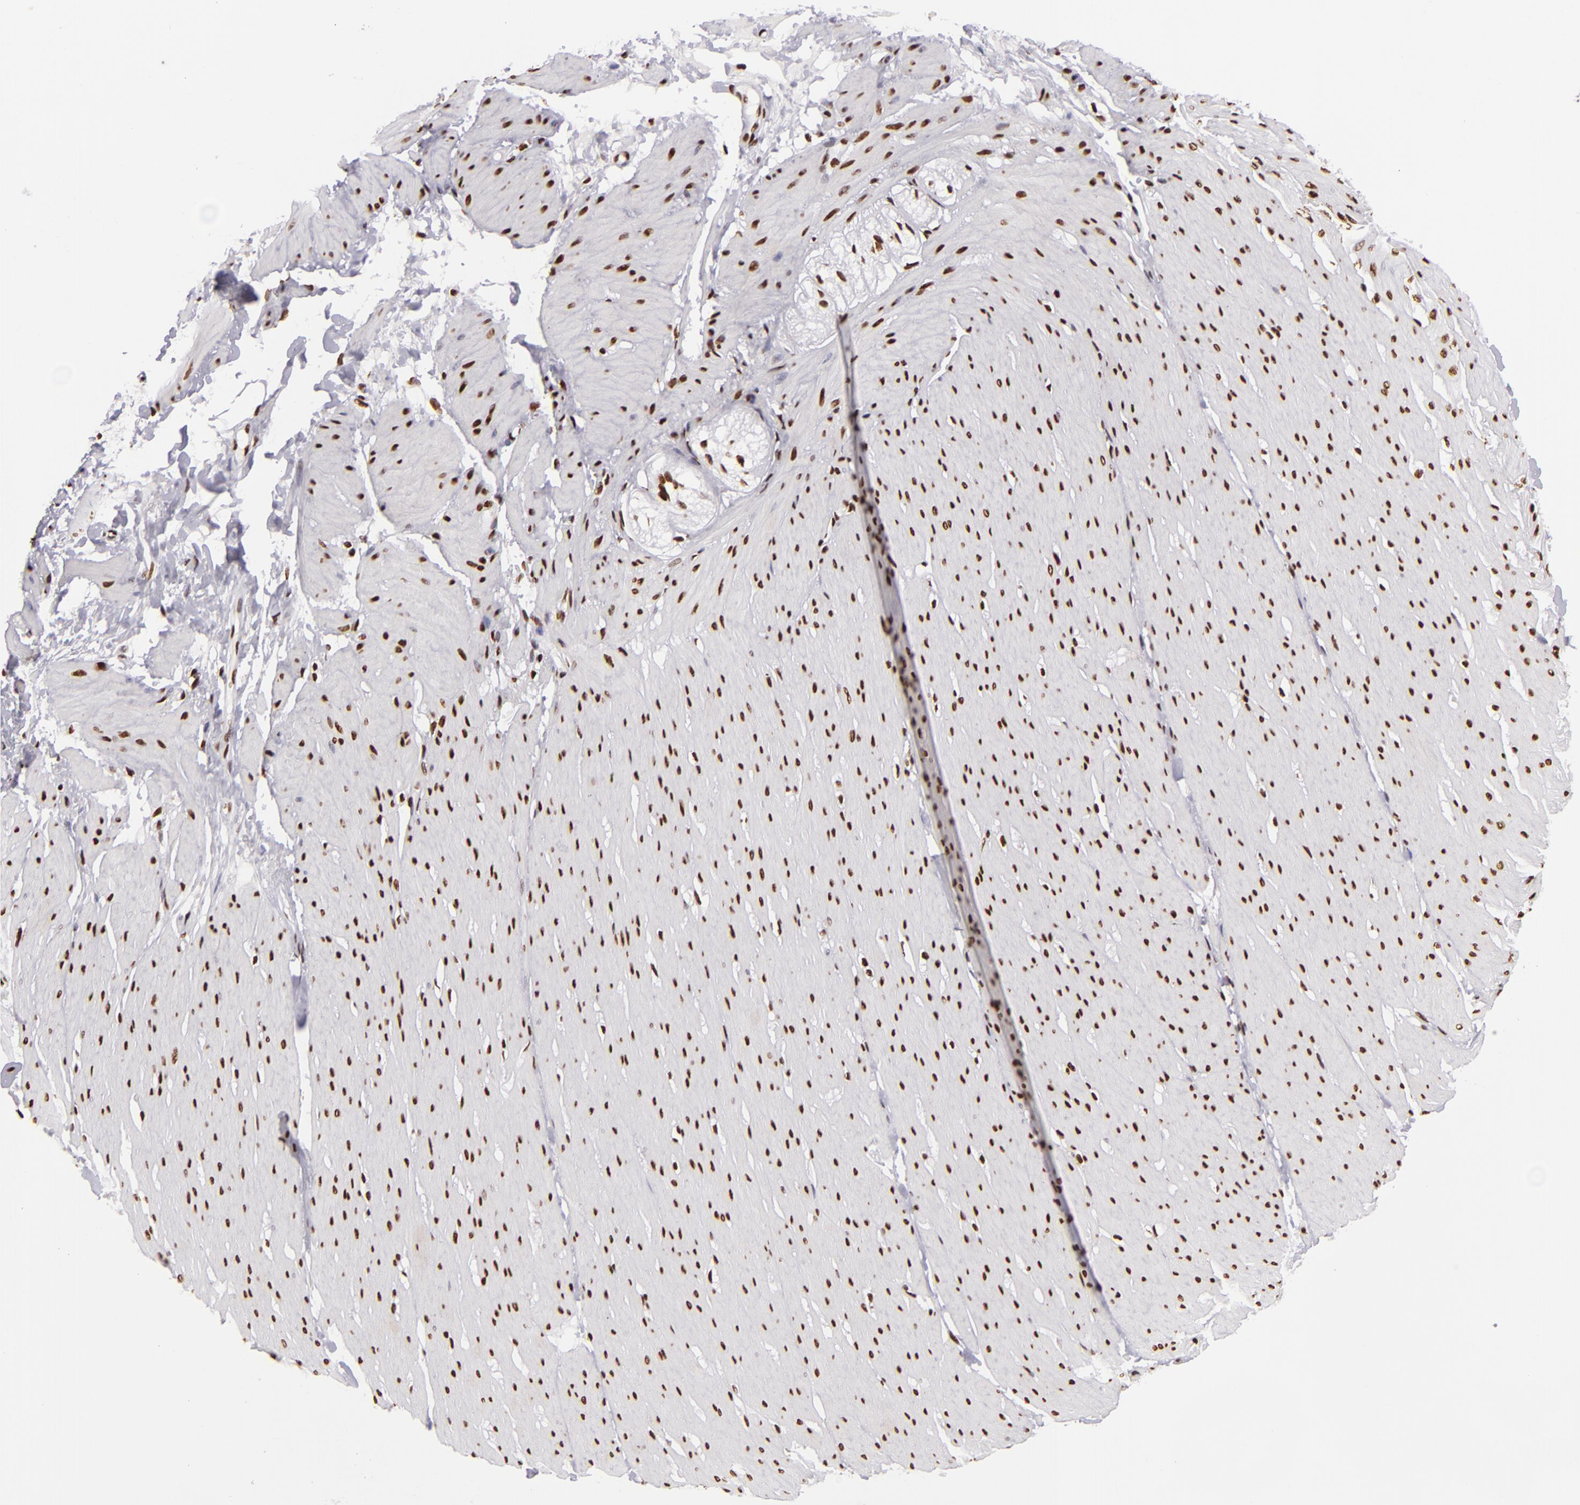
{"staining": {"intensity": "strong", "quantity": ">75%", "location": "nuclear"}, "tissue": "smooth muscle", "cell_type": "Smooth muscle cells", "image_type": "normal", "snomed": [{"axis": "morphology", "description": "Normal tissue, NOS"}, {"axis": "topography", "description": "Smooth muscle"}, {"axis": "topography", "description": "Colon"}], "caption": "Immunohistochemical staining of benign human smooth muscle exhibits high levels of strong nuclear positivity in approximately >75% of smooth muscle cells. The staining was performed using DAB to visualize the protein expression in brown, while the nuclei were stained in blue with hematoxylin (Magnification: 20x).", "gene": "SAFB", "patient": {"sex": "male", "age": 67}}